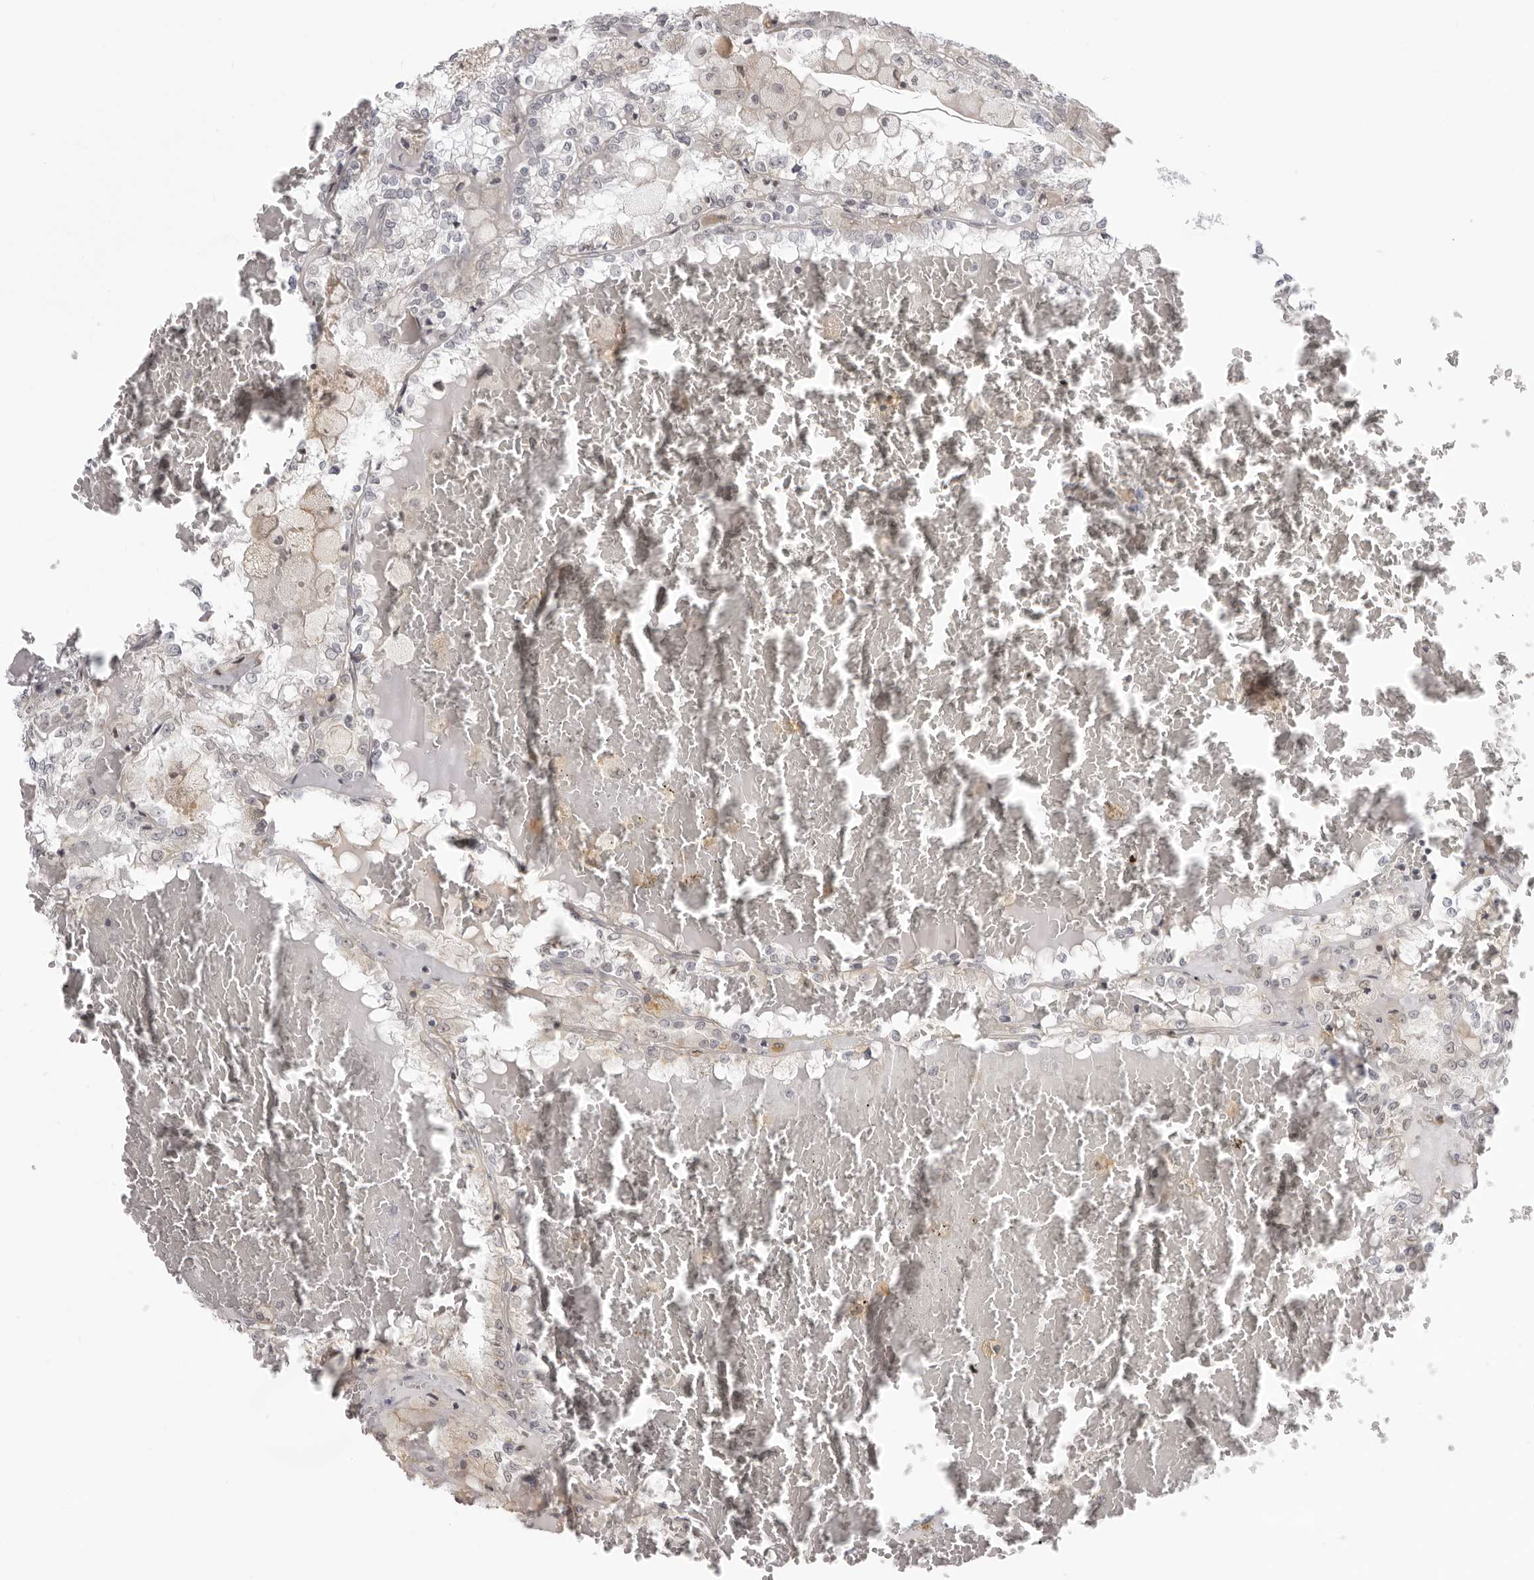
{"staining": {"intensity": "negative", "quantity": "none", "location": "none"}, "tissue": "renal cancer", "cell_type": "Tumor cells", "image_type": "cancer", "snomed": [{"axis": "morphology", "description": "Adenocarcinoma, NOS"}, {"axis": "topography", "description": "Kidney"}], "caption": "Immunohistochemistry (IHC) micrograph of neoplastic tissue: renal cancer stained with DAB (3,3'-diaminobenzidine) displays no significant protein positivity in tumor cells.", "gene": "ACP6", "patient": {"sex": "female", "age": 56}}